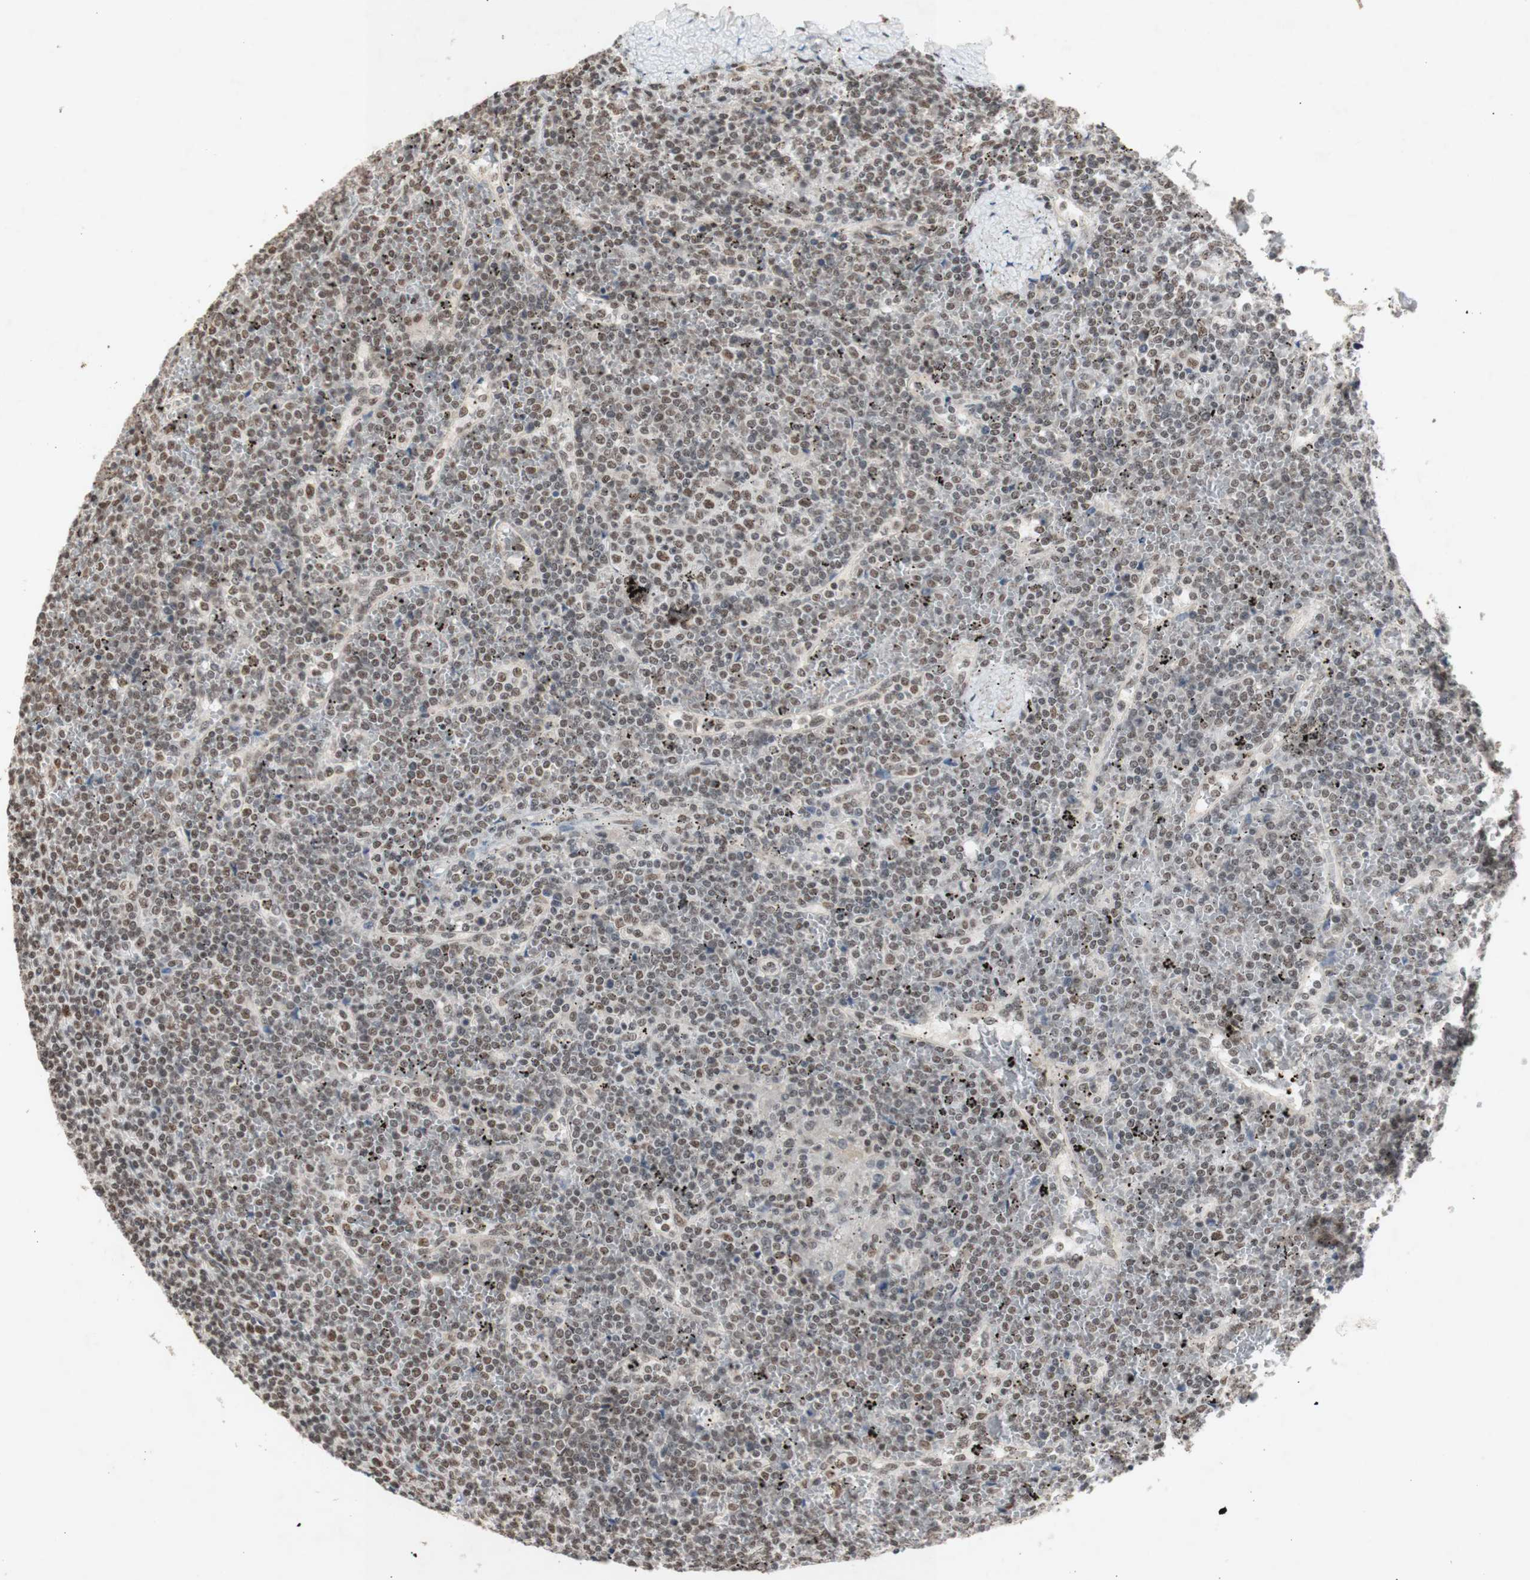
{"staining": {"intensity": "moderate", "quantity": ">75%", "location": "nuclear"}, "tissue": "lymphoma", "cell_type": "Tumor cells", "image_type": "cancer", "snomed": [{"axis": "morphology", "description": "Malignant lymphoma, non-Hodgkin's type, Low grade"}, {"axis": "topography", "description": "Spleen"}], "caption": "DAB immunohistochemical staining of lymphoma displays moderate nuclear protein positivity in about >75% of tumor cells.", "gene": "SNRPB", "patient": {"sex": "female", "age": 19}}